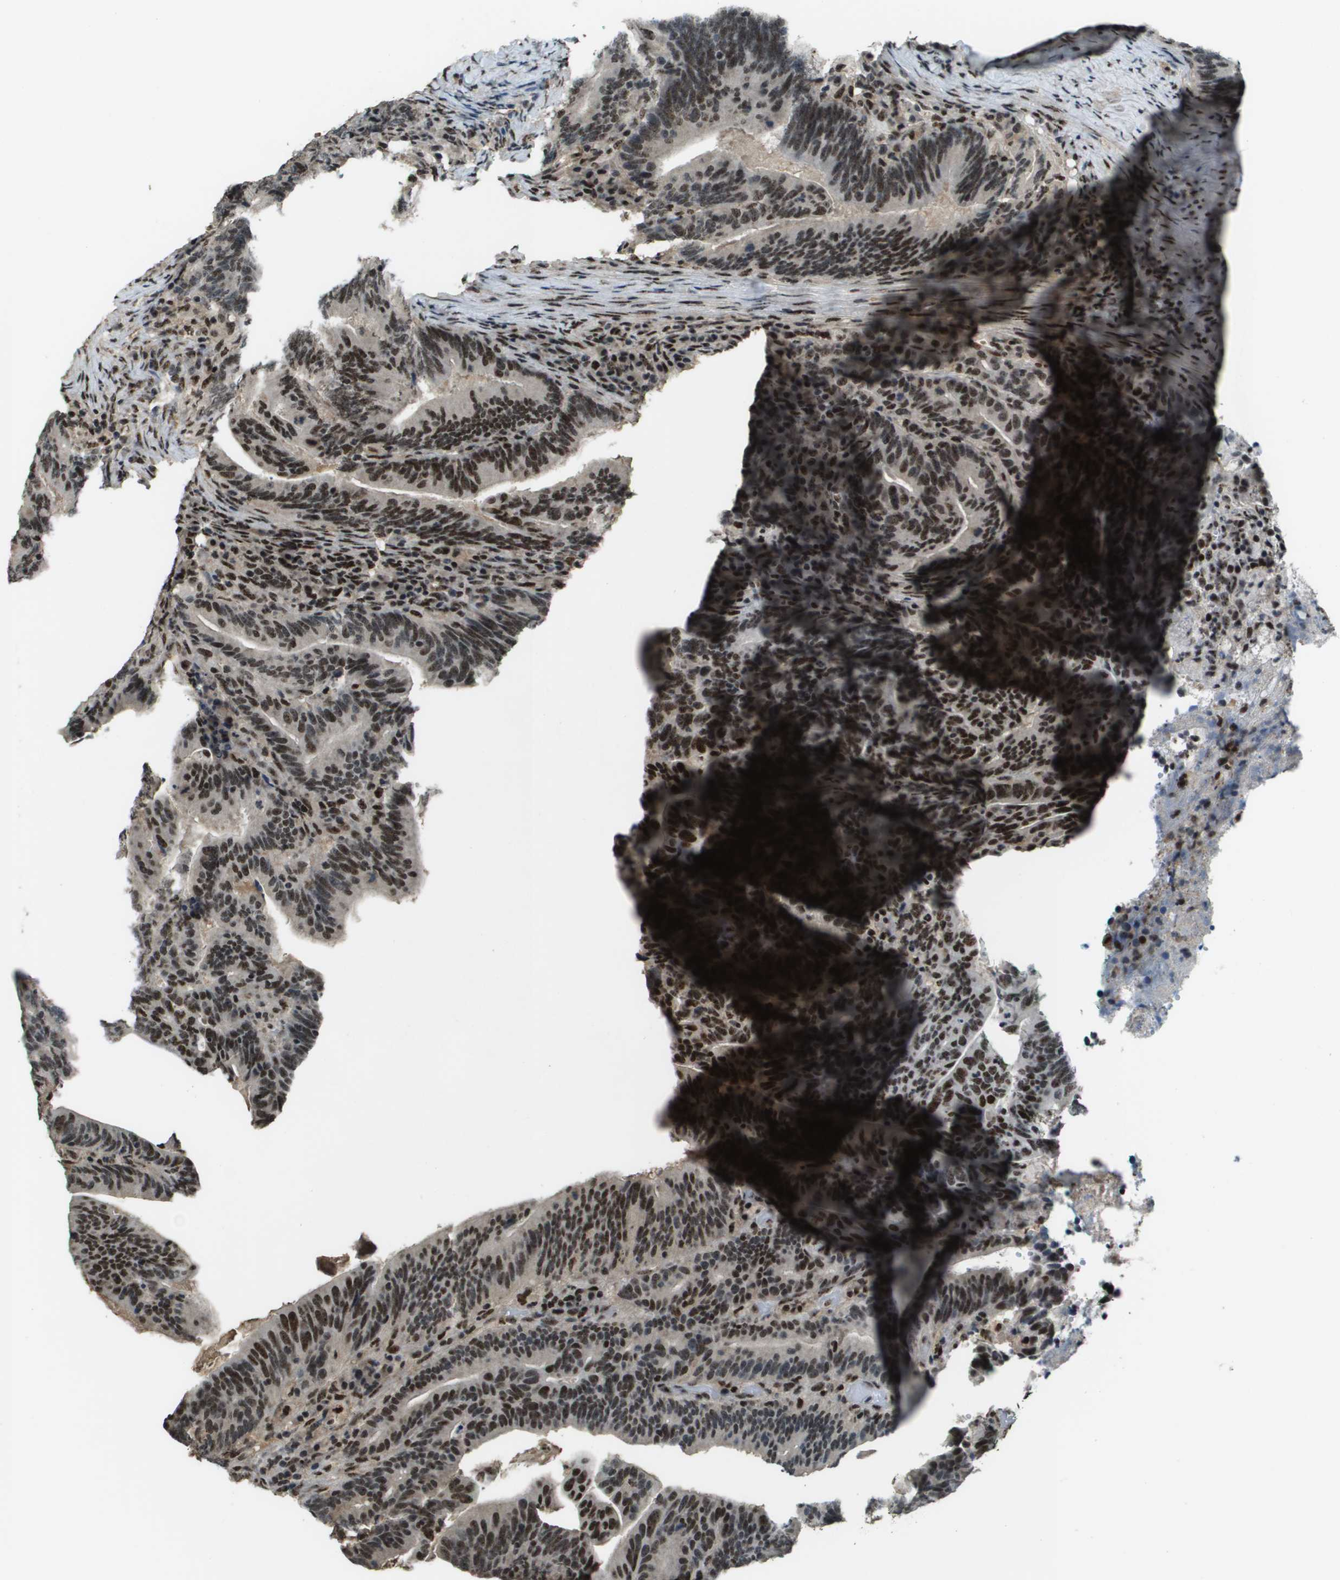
{"staining": {"intensity": "strong", "quantity": ">75%", "location": "nuclear"}, "tissue": "colorectal cancer", "cell_type": "Tumor cells", "image_type": "cancer", "snomed": [{"axis": "morphology", "description": "Adenocarcinoma, NOS"}, {"axis": "topography", "description": "Colon"}], "caption": "Immunohistochemistry (IHC) staining of colorectal adenocarcinoma, which exhibits high levels of strong nuclear staining in approximately >75% of tumor cells indicating strong nuclear protein positivity. The staining was performed using DAB (brown) for protein detection and nuclei were counterstained in hematoxylin (blue).", "gene": "SP100", "patient": {"sex": "female", "age": 66}}